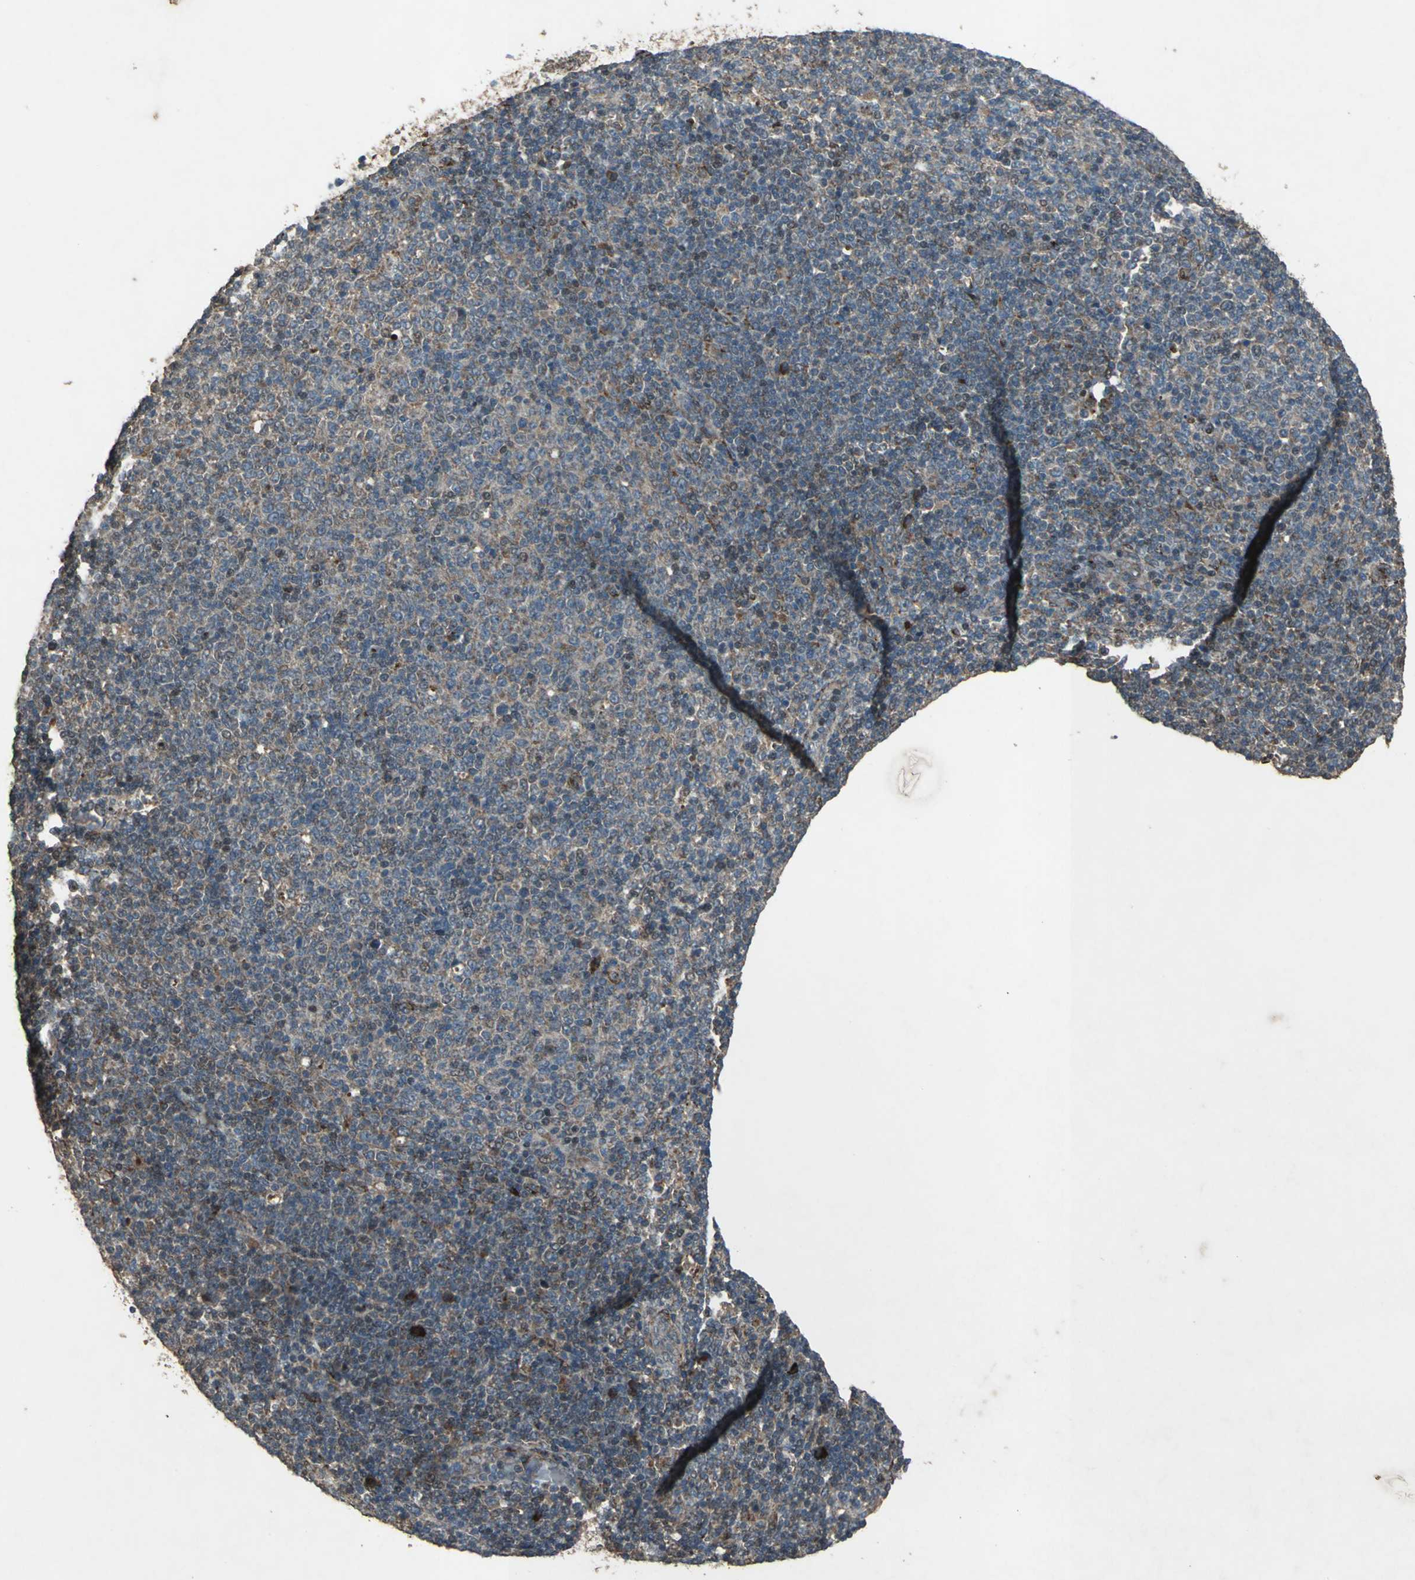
{"staining": {"intensity": "weak", "quantity": ">75%", "location": "cytoplasmic/membranous"}, "tissue": "lymphoma", "cell_type": "Tumor cells", "image_type": "cancer", "snomed": [{"axis": "morphology", "description": "Malignant lymphoma, non-Hodgkin's type, Low grade"}, {"axis": "topography", "description": "Lymph node"}], "caption": "Weak cytoplasmic/membranous positivity for a protein is present in about >75% of tumor cells of lymphoma using immunohistochemistry.", "gene": "SEPTIN4", "patient": {"sex": "male", "age": 70}}